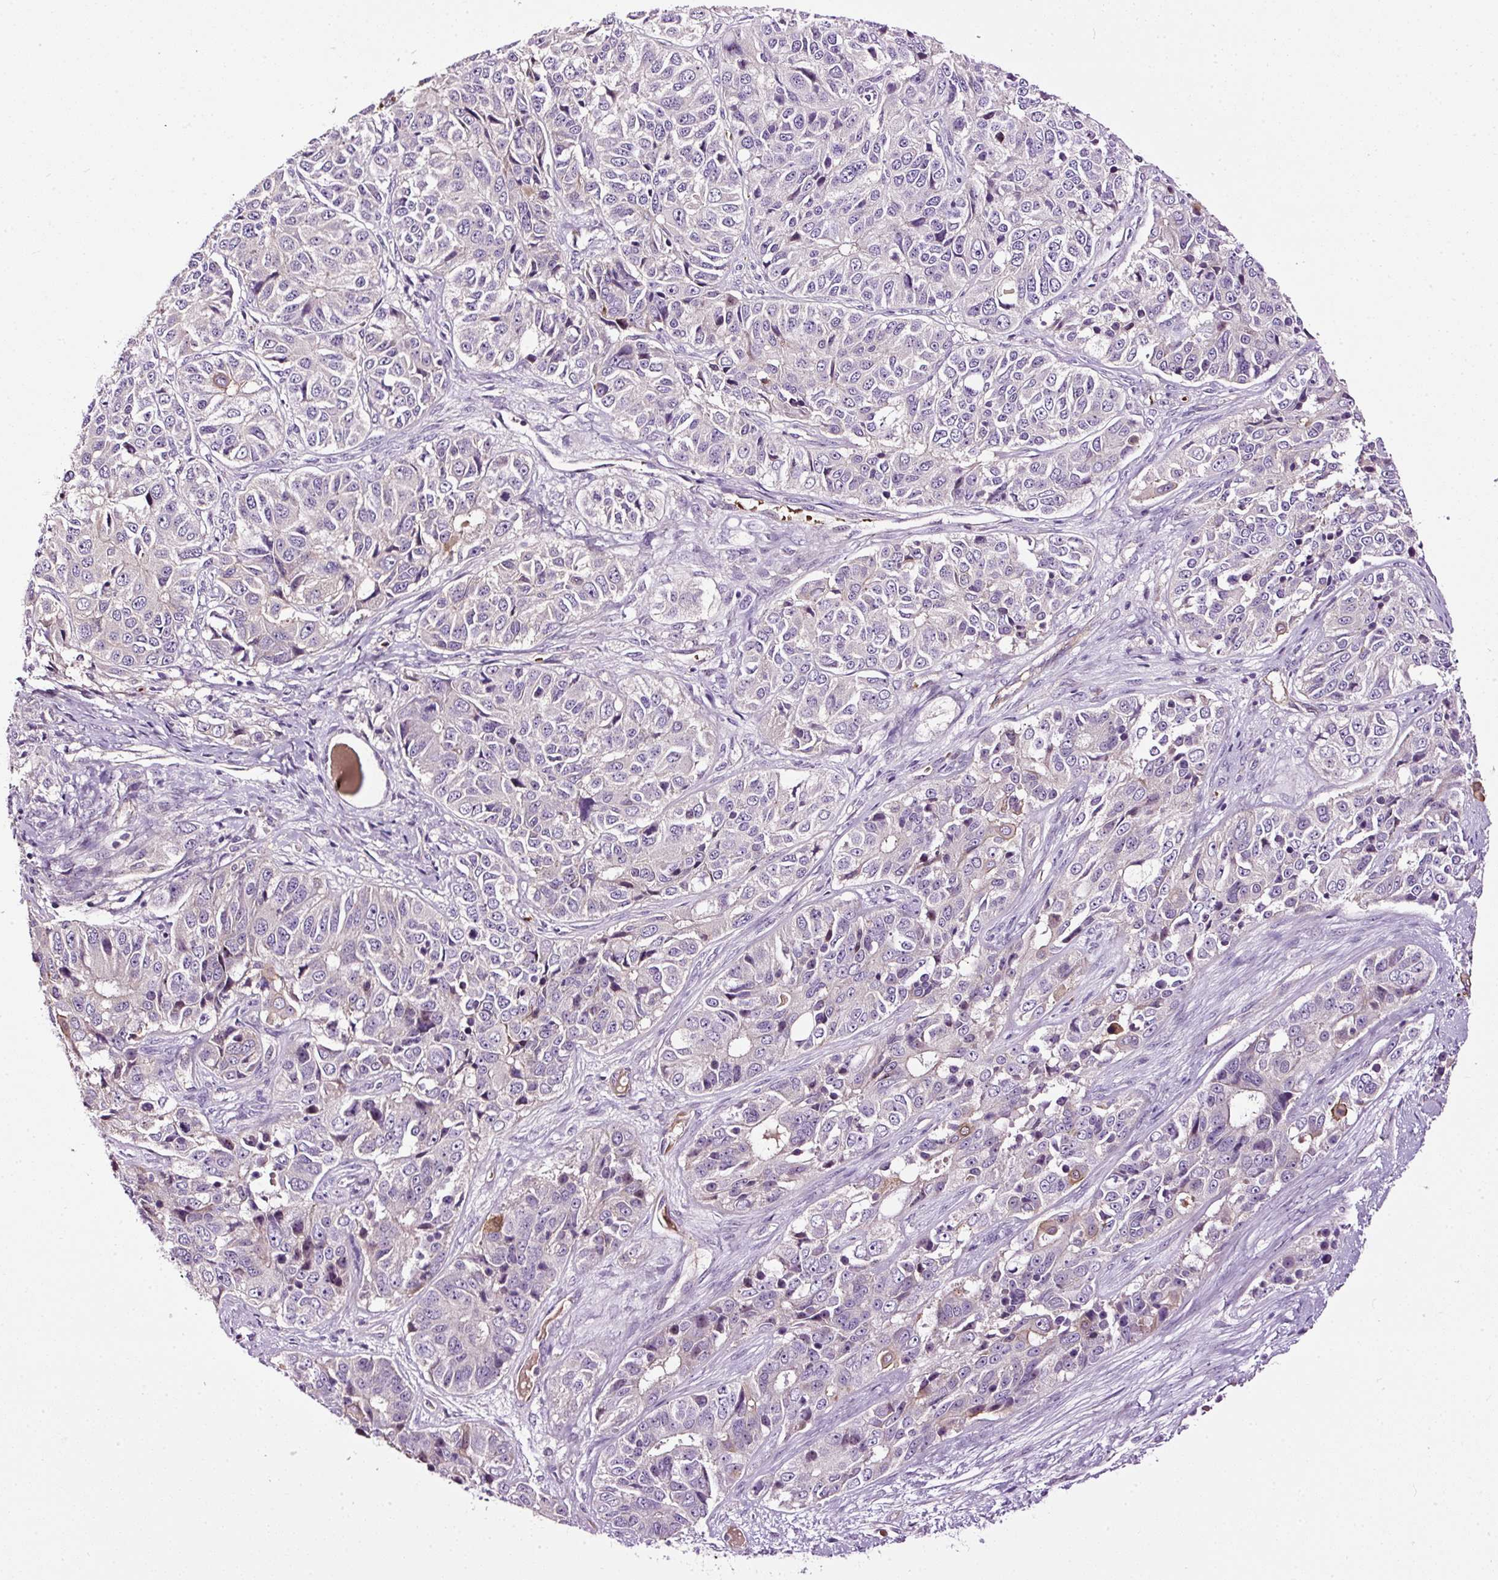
{"staining": {"intensity": "negative", "quantity": "none", "location": "none"}, "tissue": "ovarian cancer", "cell_type": "Tumor cells", "image_type": "cancer", "snomed": [{"axis": "morphology", "description": "Carcinoma, endometroid"}, {"axis": "topography", "description": "Ovary"}], "caption": "Protein analysis of ovarian endometroid carcinoma demonstrates no significant positivity in tumor cells.", "gene": "USHBP1", "patient": {"sex": "female", "age": 51}}